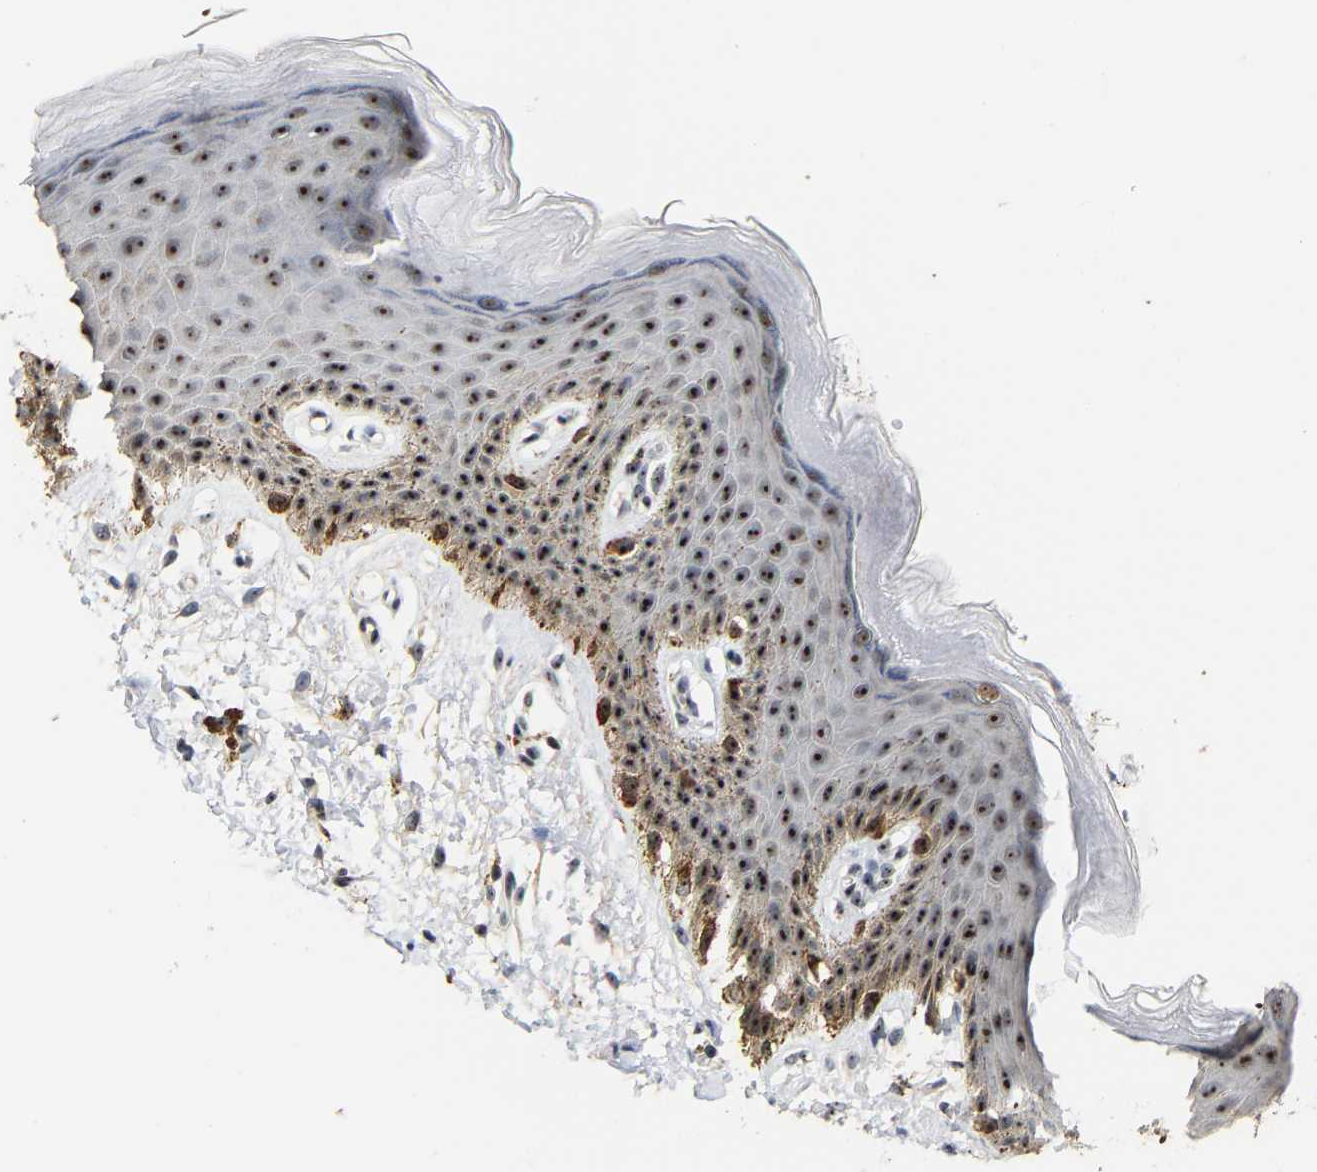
{"staining": {"intensity": "strong", "quantity": ">75%", "location": "nuclear"}, "tissue": "skin", "cell_type": "Epidermal cells", "image_type": "normal", "snomed": [{"axis": "morphology", "description": "Normal tissue, NOS"}, {"axis": "topography", "description": "Anal"}], "caption": "Immunohistochemical staining of benign human skin displays strong nuclear protein expression in about >75% of epidermal cells. The staining was performed using DAB (3,3'-diaminobenzidine), with brown indicating positive protein expression. Nuclei are stained blue with hematoxylin.", "gene": "NOP58", "patient": {"sex": "male", "age": 44}}